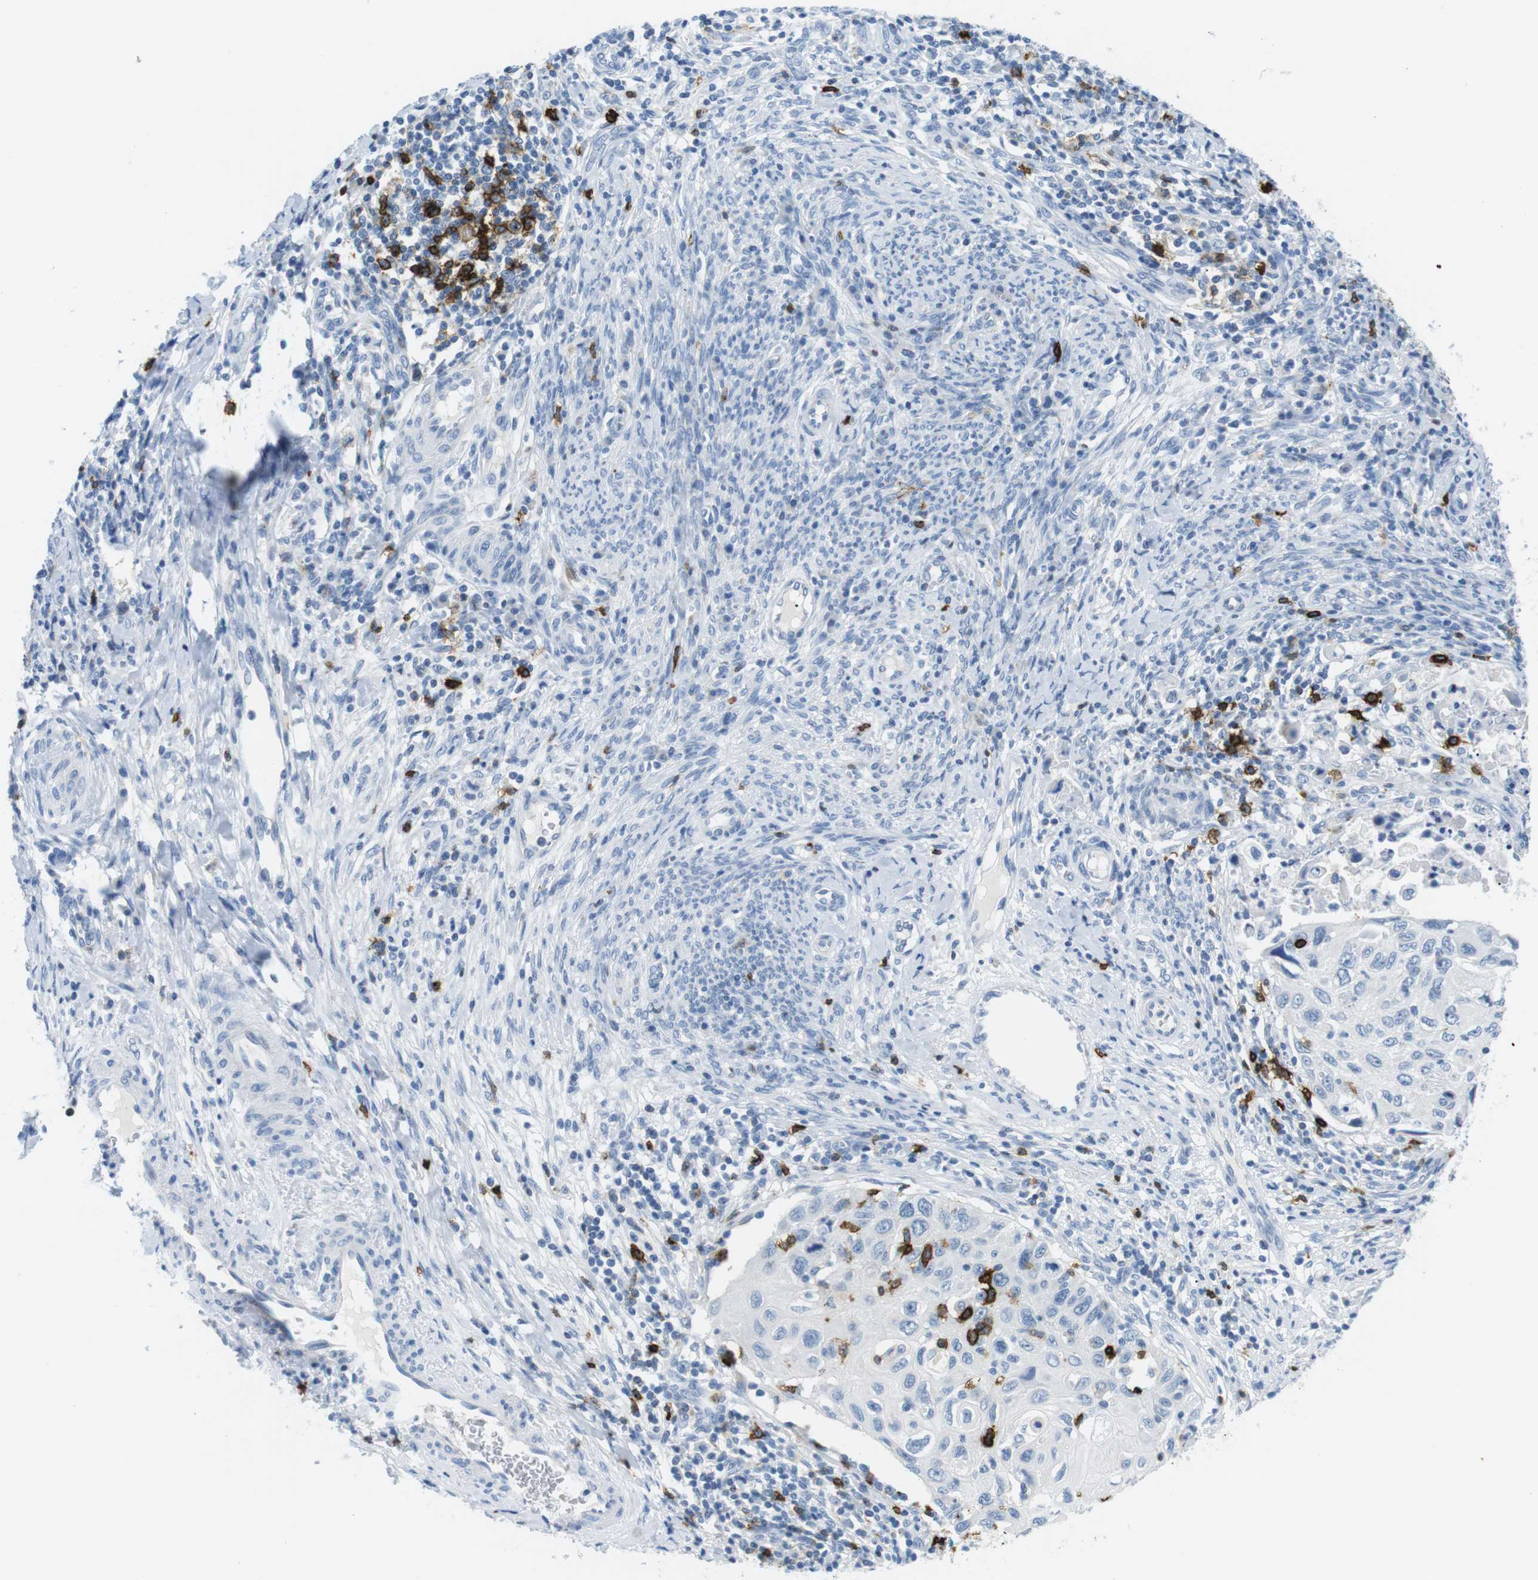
{"staining": {"intensity": "negative", "quantity": "none", "location": "none"}, "tissue": "cervical cancer", "cell_type": "Tumor cells", "image_type": "cancer", "snomed": [{"axis": "morphology", "description": "Squamous cell carcinoma, NOS"}, {"axis": "topography", "description": "Cervix"}], "caption": "The histopathology image exhibits no significant expression in tumor cells of cervical cancer (squamous cell carcinoma).", "gene": "TNFRSF4", "patient": {"sex": "female", "age": 70}}